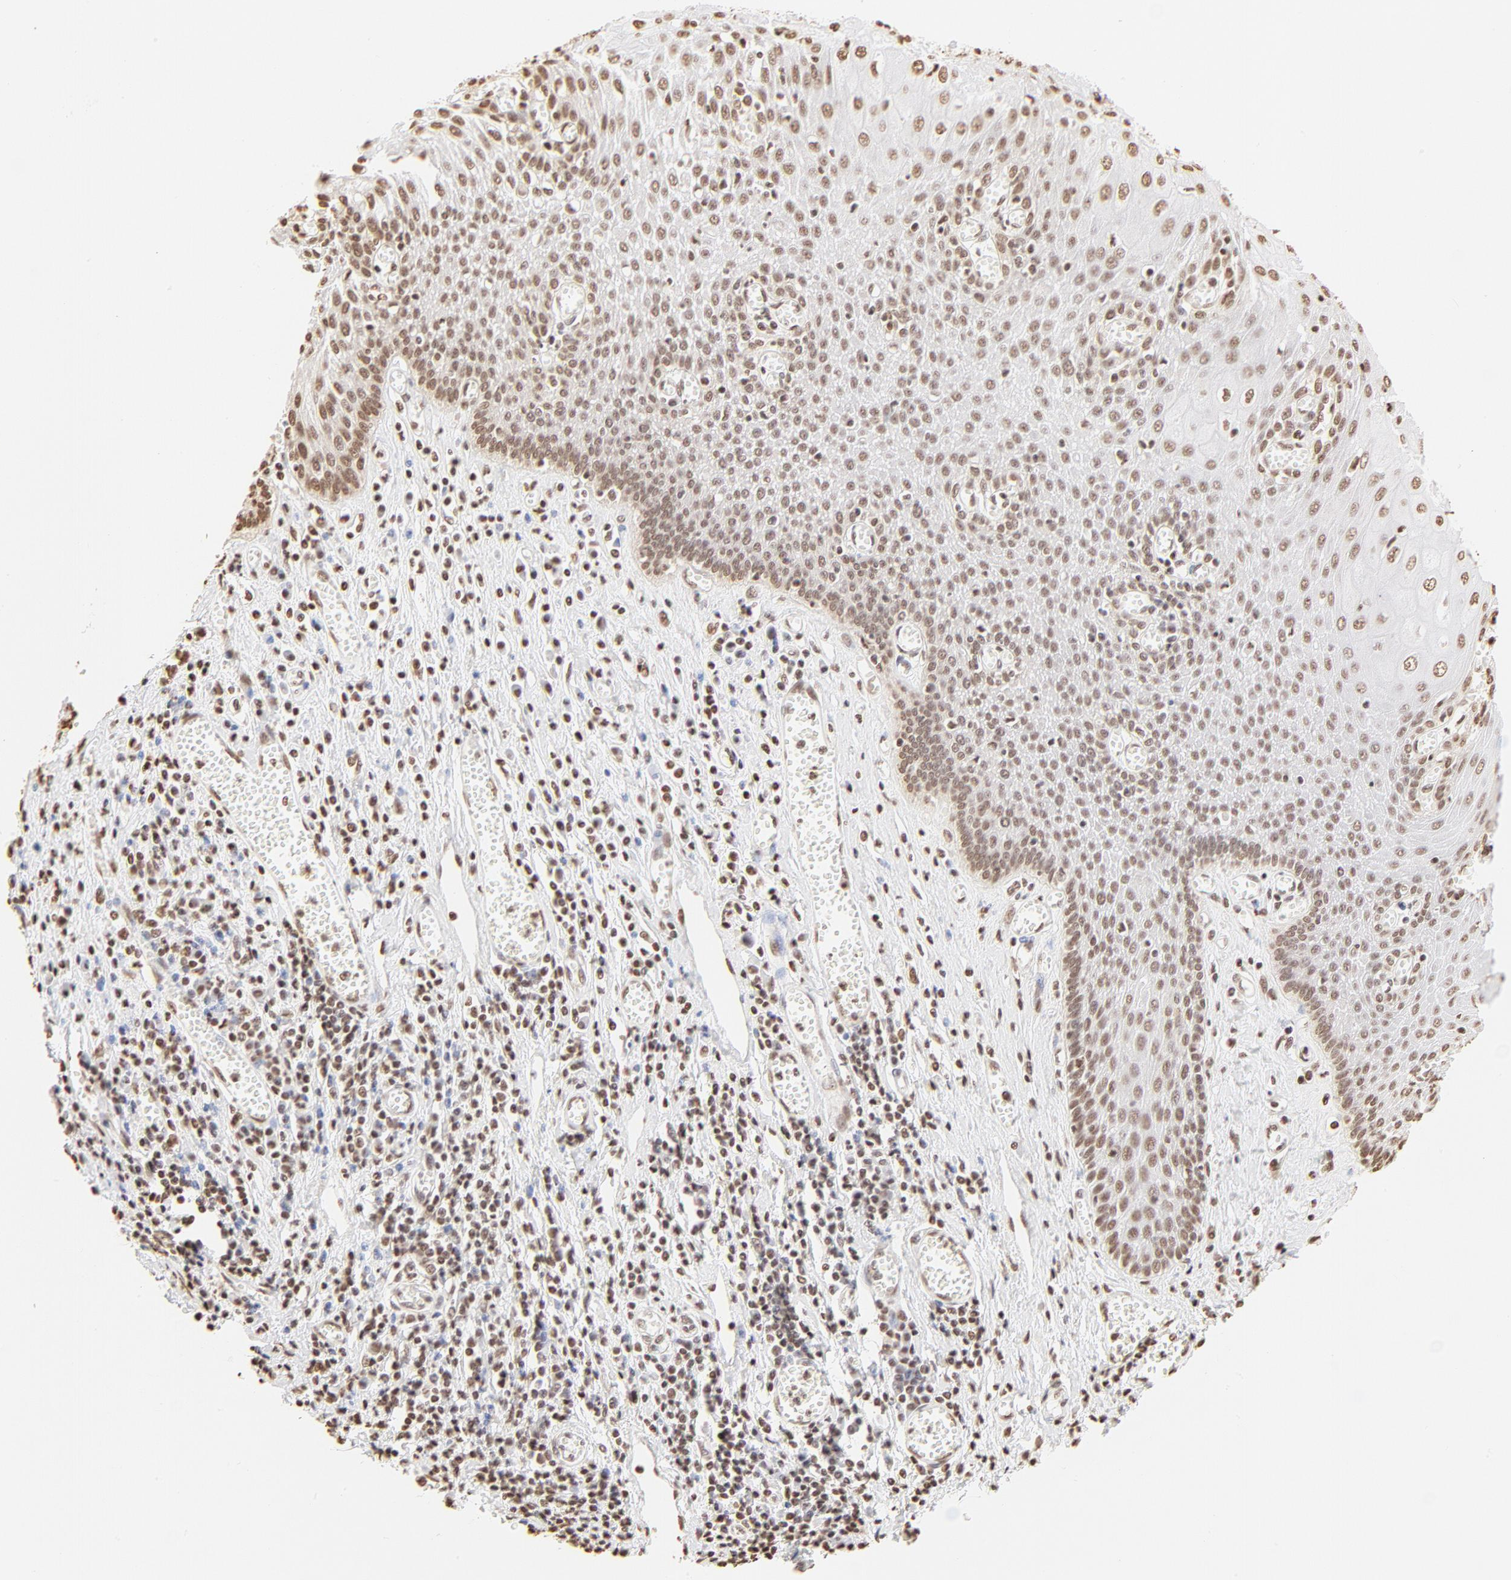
{"staining": {"intensity": "moderate", "quantity": "25%-75%", "location": "nuclear"}, "tissue": "esophagus", "cell_type": "Squamous epithelial cells", "image_type": "normal", "snomed": [{"axis": "morphology", "description": "Normal tissue, NOS"}, {"axis": "morphology", "description": "Squamous cell carcinoma, NOS"}, {"axis": "topography", "description": "Esophagus"}], "caption": "Immunohistochemistry (IHC) (DAB (3,3'-diaminobenzidine)) staining of benign human esophagus shows moderate nuclear protein staining in approximately 25%-75% of squamous epithelial cells.", "gene": "ZNF540", "patient": {"sex": "male", "age": 65}}